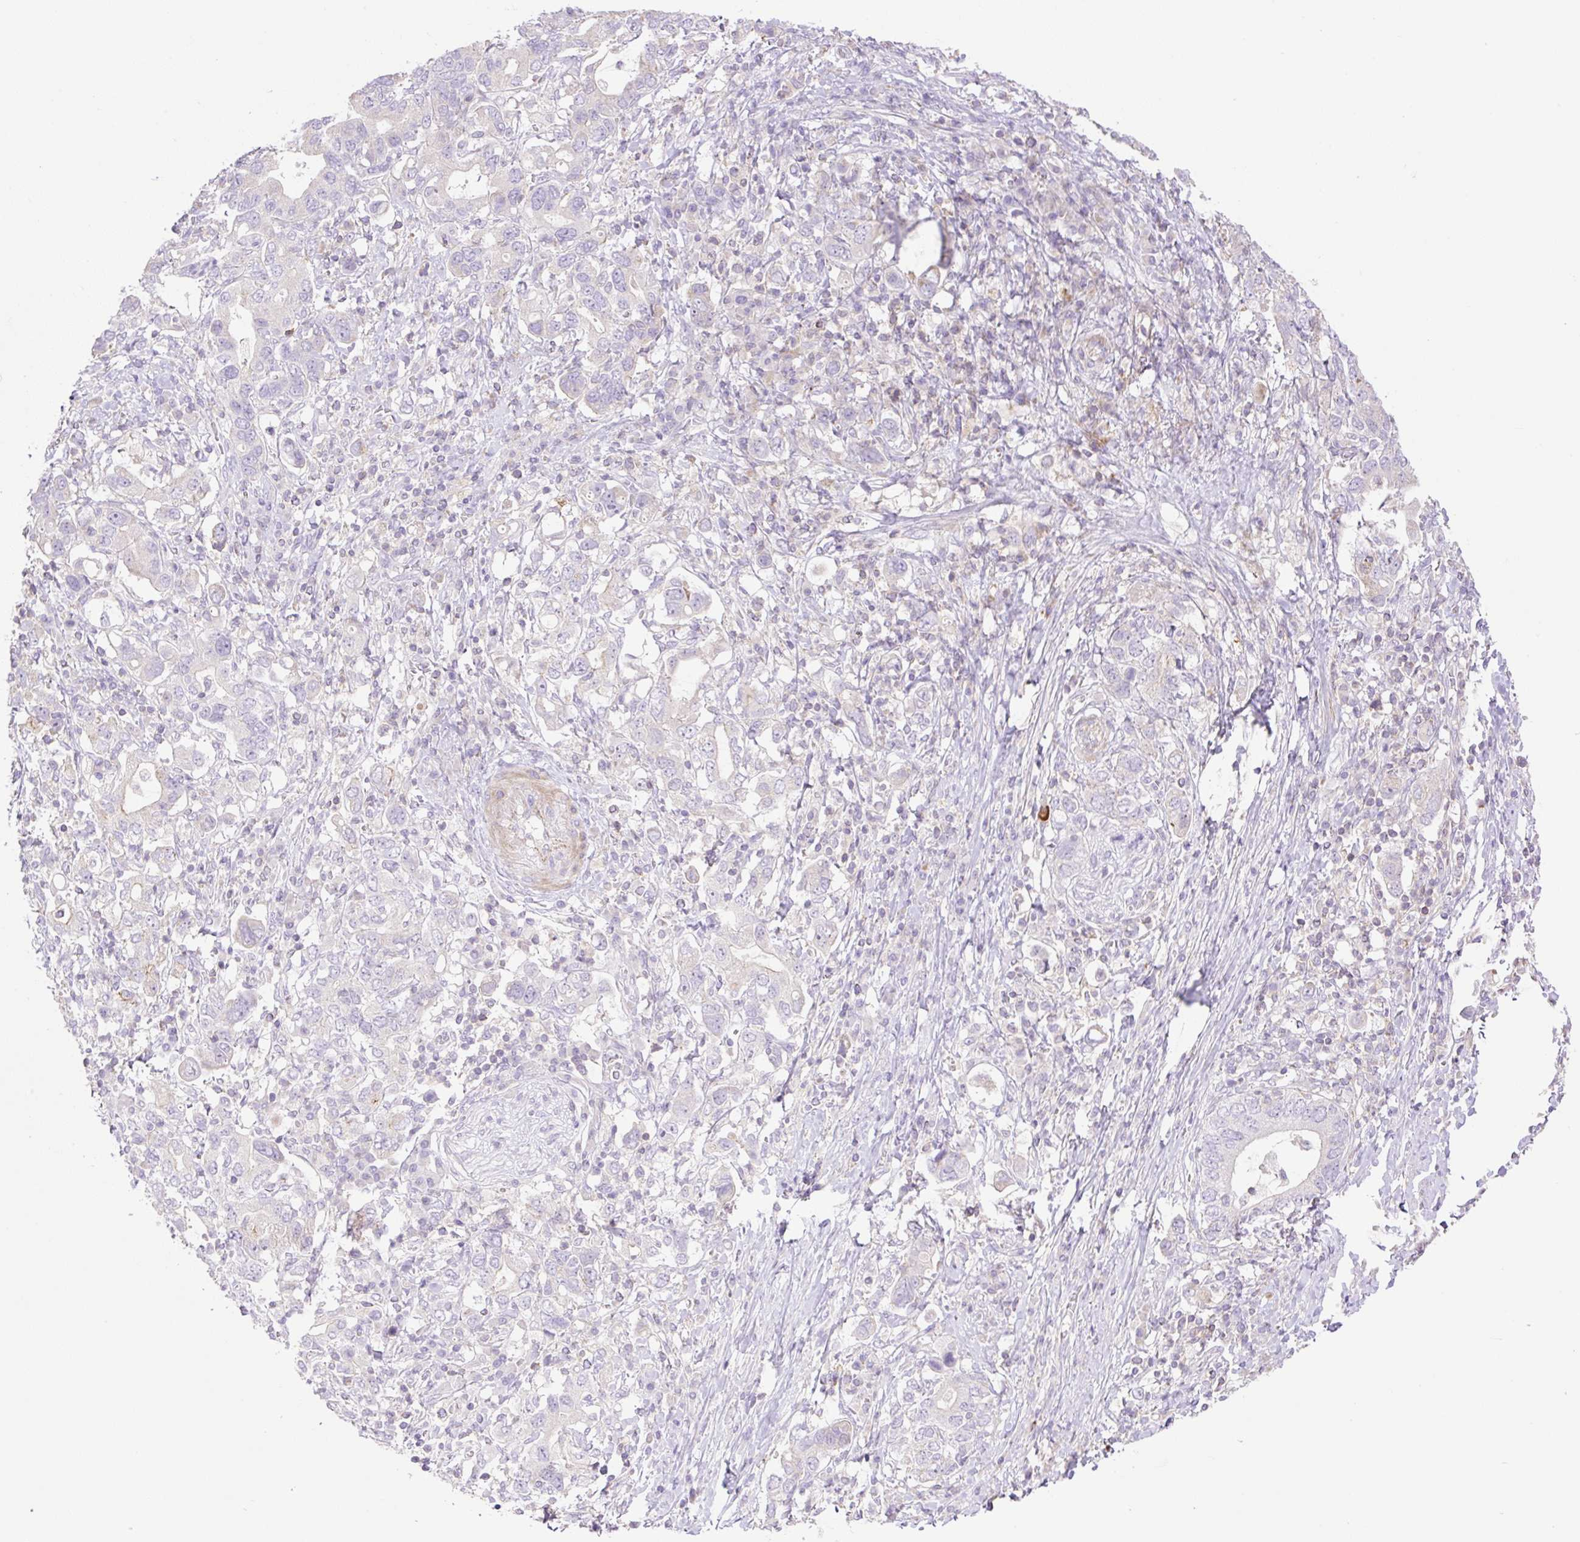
{"staining": {"intensity": "negative", "quantity": "none", "location": "none"}, "tissue": "stomach cancer", "cell_type": "Tumor cells", "image_type": "cancer", "snomed": [{"axis": "morphology", "description": "Adenocarcinoma, NOS"}, {"axis": "topography", "description": "Stomach, upper"}, {"axis": "topography", "description": "Stomach"}], "caption": "Tumor cells are negative for protein expression in human stomach cancer (adenocarcinoma).", "gene": "VPS25", "patient": {"sex": "male", "age": 62}}